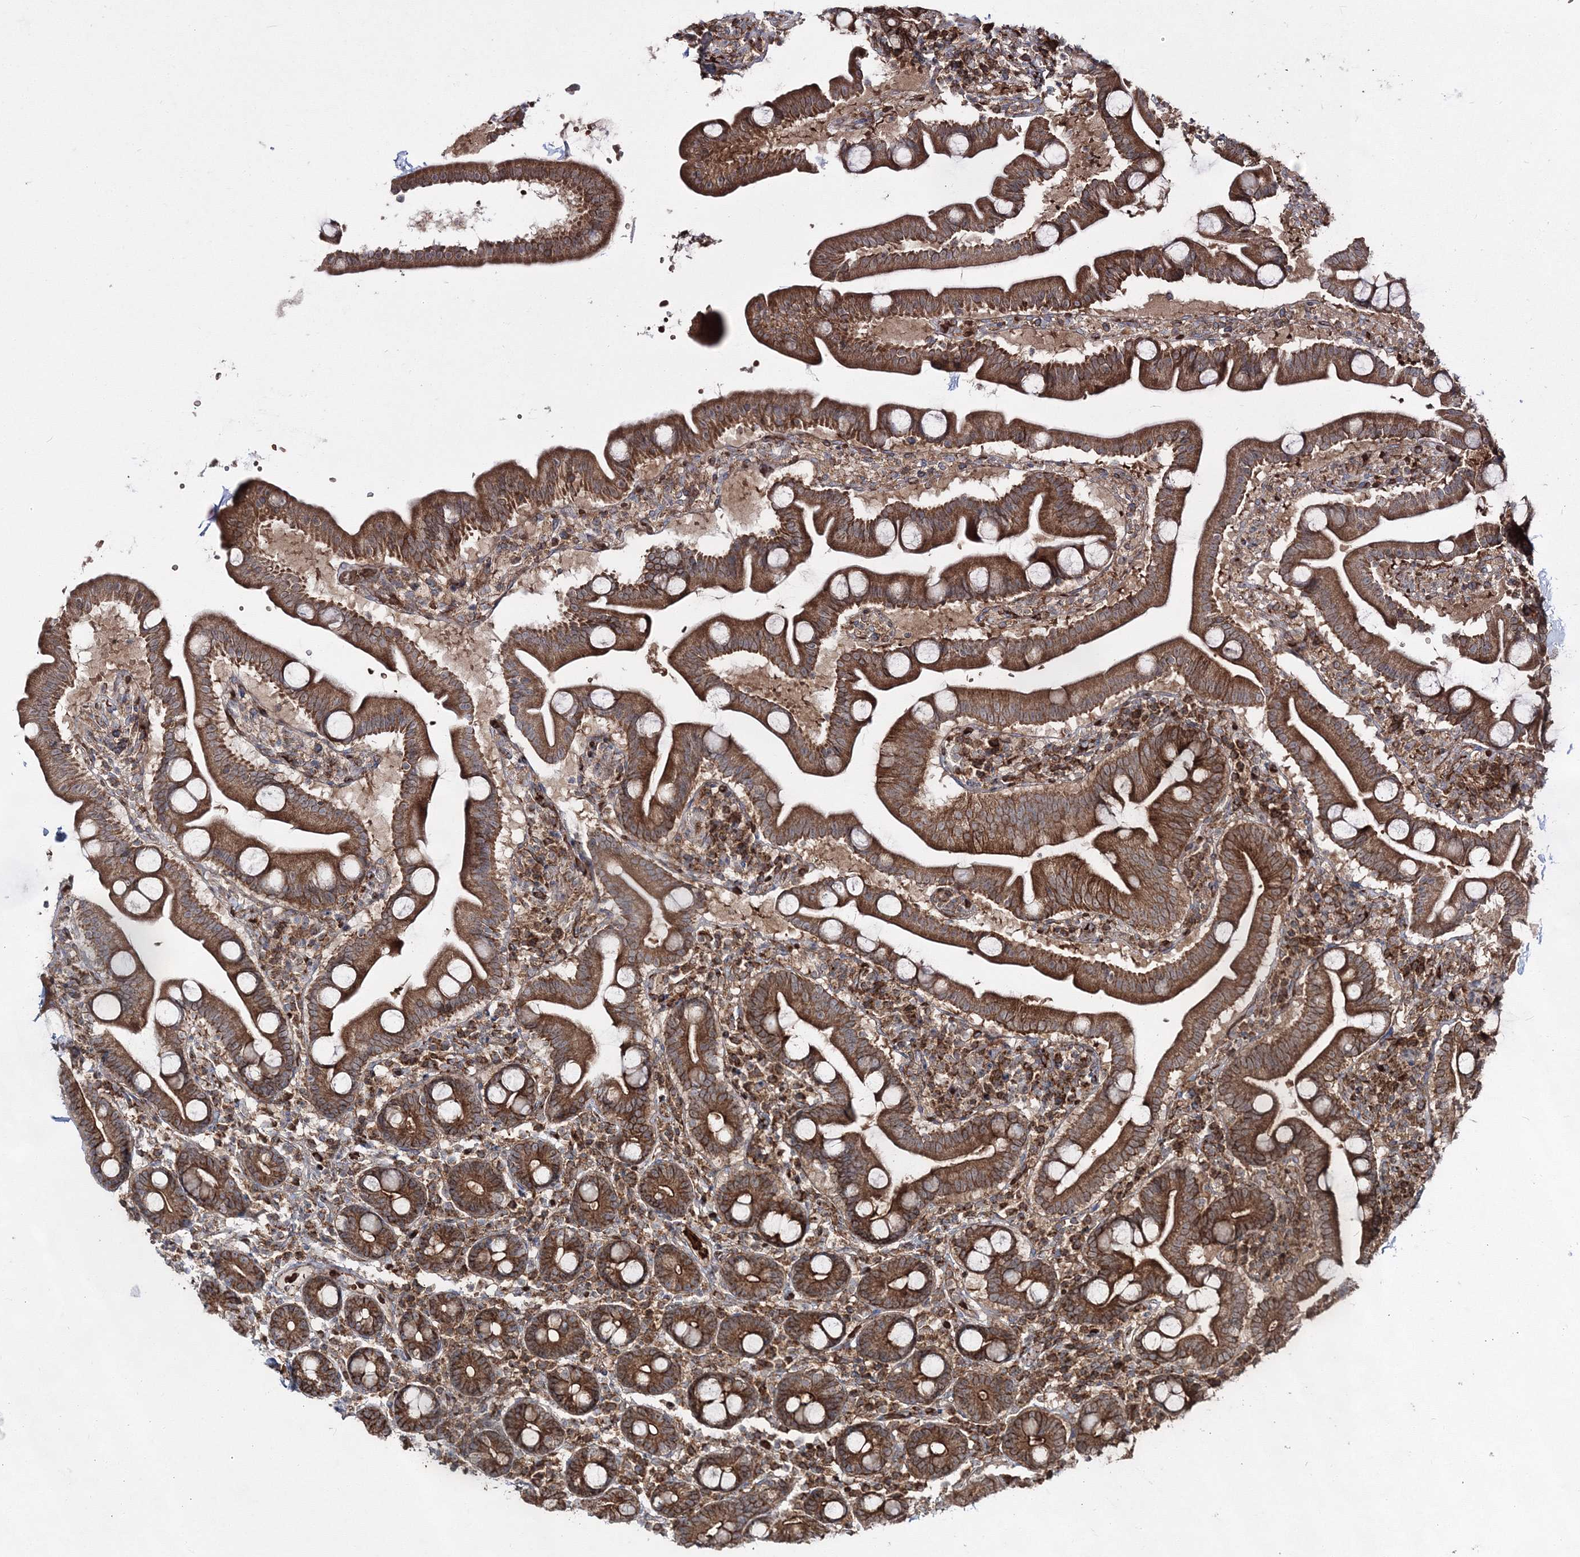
{"staining": {"intensity": "moderate", "quantity": ">75%", "location": "cytoplasmic/membranous"}, "tissue": "duodenum", "cell_type": "Glandular cells", "image_type": "normal", "snomed": [{"axis": "morphology", "description": "Normal tissue, NOS"}, {"axis": "topography", "description": "Duodenum"}], "caption": "A high-resolution photomicrograph shows immunohistochemistry staining of normal duodenum, which shows moderate cytoplasmic/membranous expression in about >75% of glandular cells.", "gene": "PCBD2", "patient": {"sex": "male", "age": 54}}